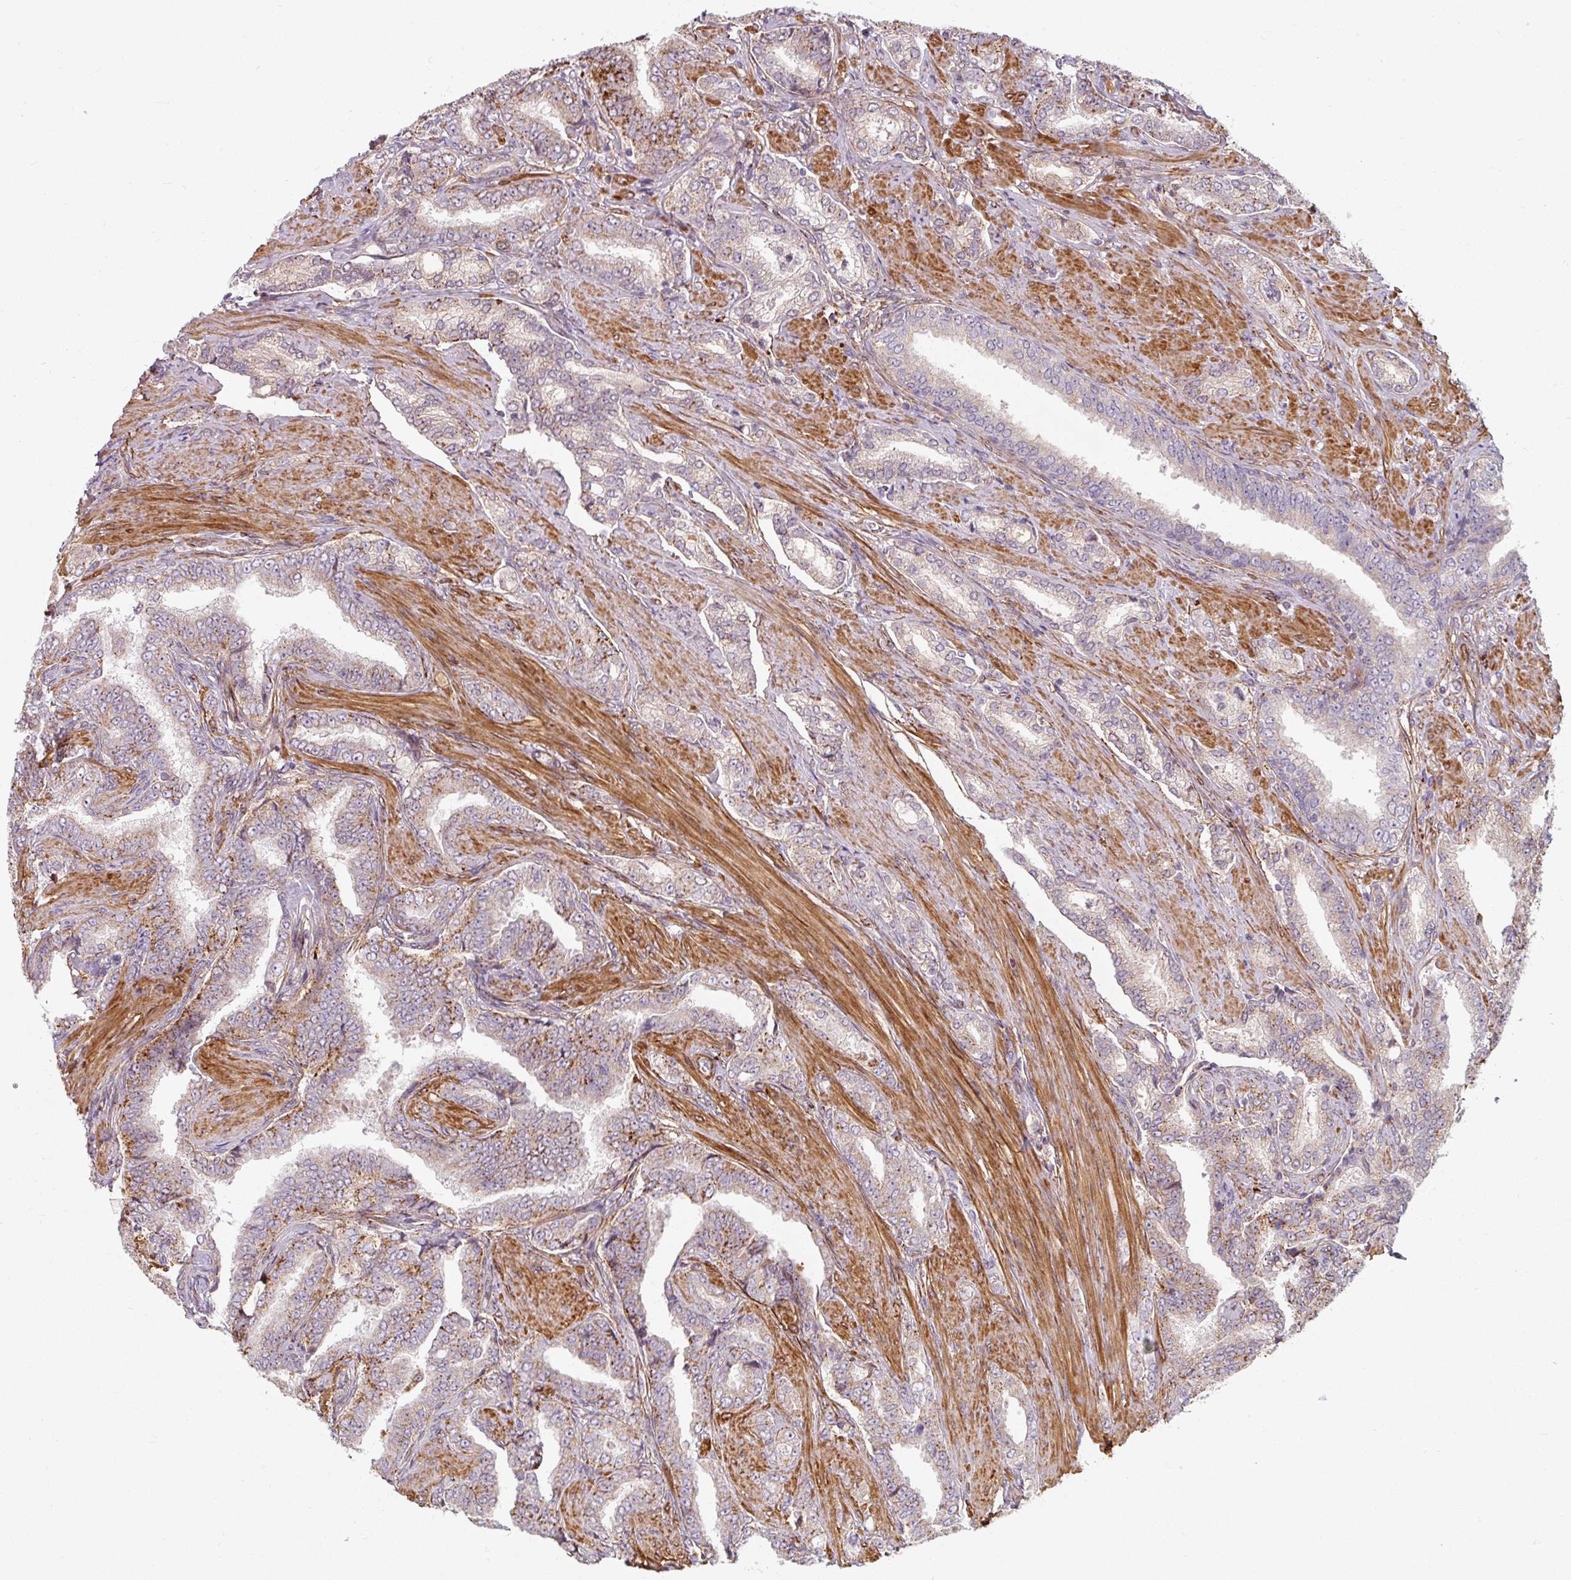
{"staining": {"intensity": "moderate", "quantity": "25%-75%", "location": "cytoplasmic/membranous"}, "tissue": "prostate cancer", "cell_type": "Tumor cells", "image_type": "cancer", "snomed": [{"axis": "morphology", "description": "Adenocarcinoma, High grade"}, {"axis": "topography", "description": "Prostate"}], "caption": "The immunohistochemical stain labels moderate cytoplasmic/membranous expression in tumor cells of prostate adenocarcinoma (high-grade) tissue.", "gene": "MRPS5", "patient": {"sex": "male", "age": 72}}